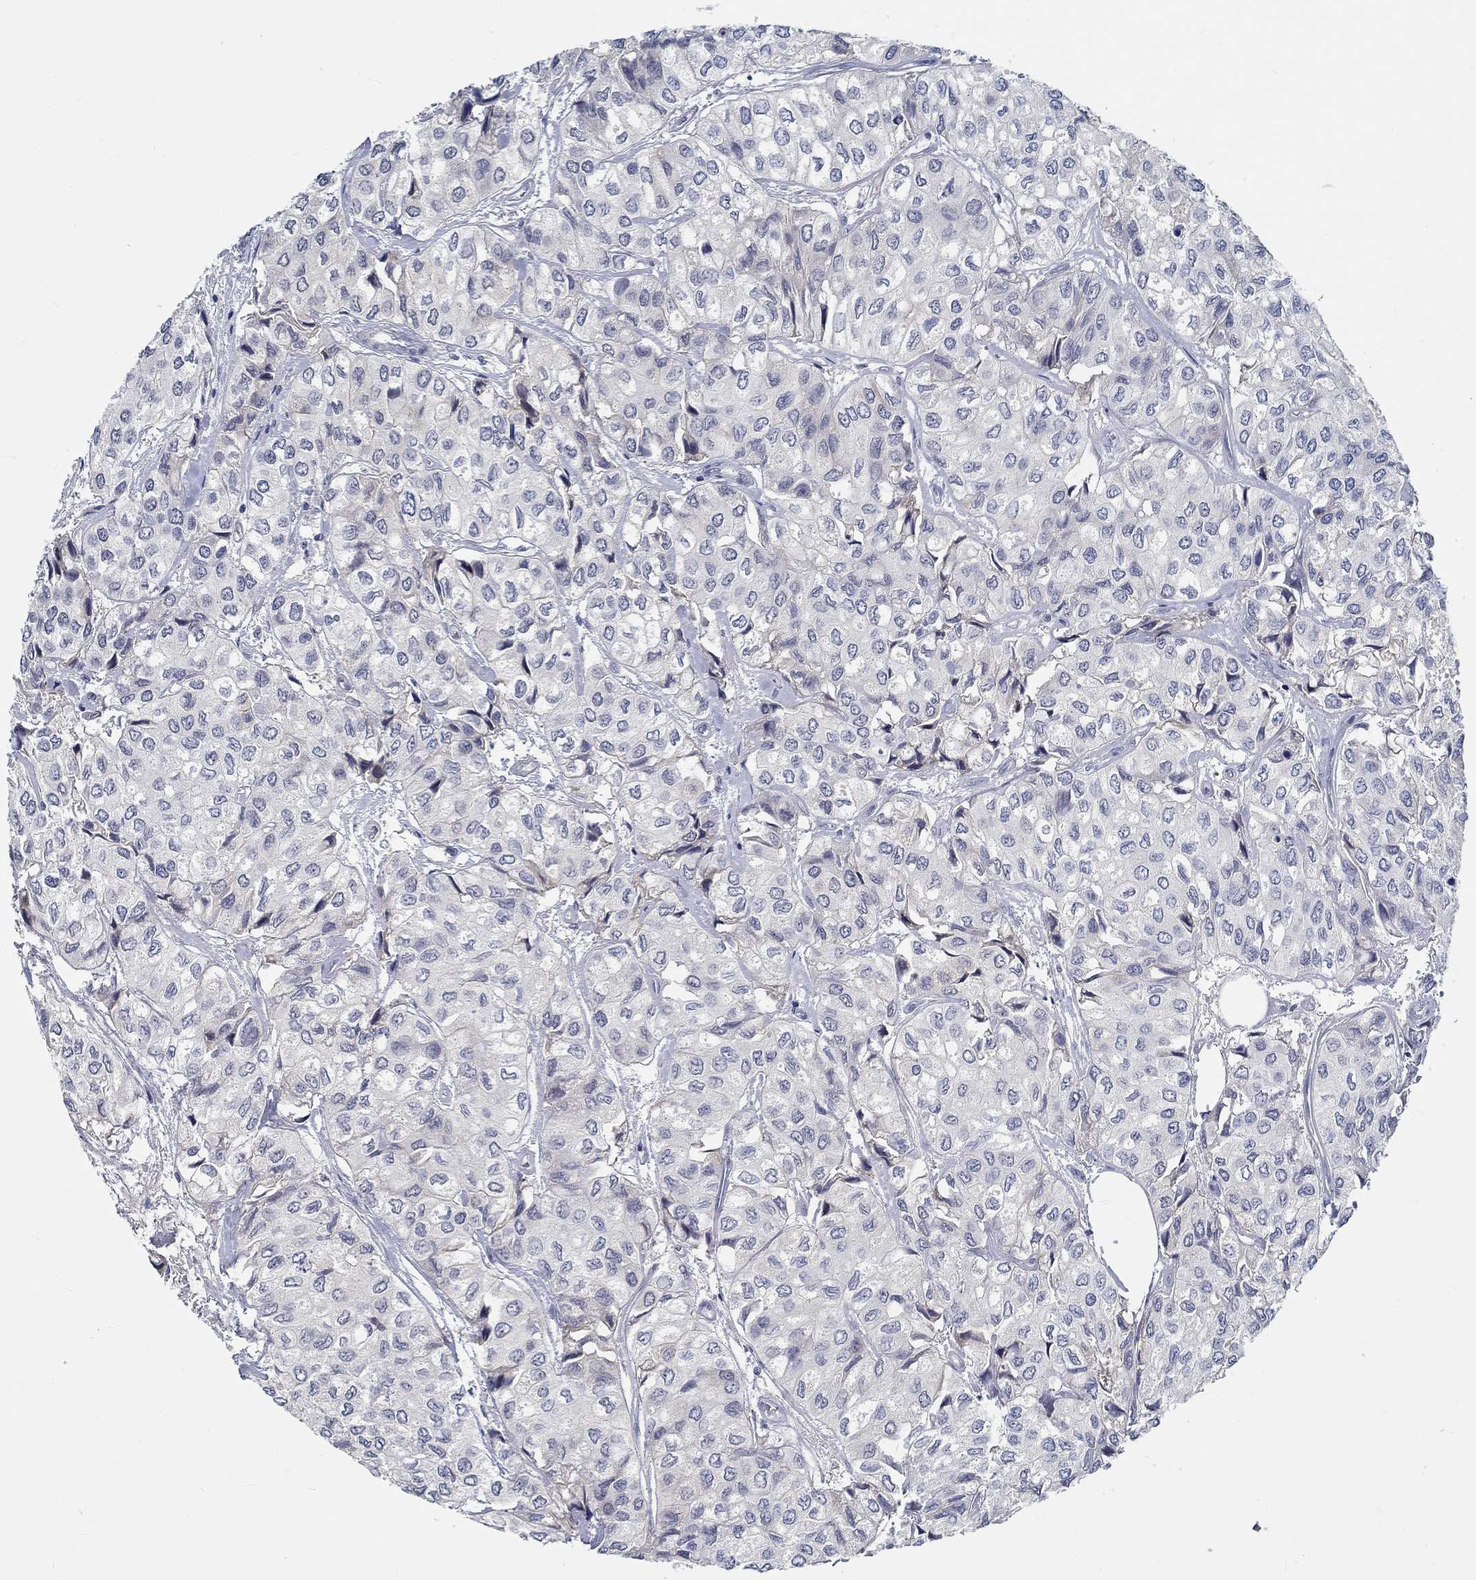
{"staining": {"intensity": "negative", "quantity": "none", "location": "none"}, "tissue": "urothelial cancer", "cell_type": "Tumor cells", "image_type": "cancer", "snomed": [{"axis": "morphology", "description": "Urothelial carcinoma, High grade"}, {"axis": "topography", "description": "Urinary bladder"}], "caption": "Immunohistochemistry (IHC) of urothelial cancer reveals no expression in tumor cells. The staining is performed using DAB brown chromogen with nuclei counter-stained in using hematoxylin.", "gene": "MYBPC1", "patient": {"sex": "male", "age": 73}}